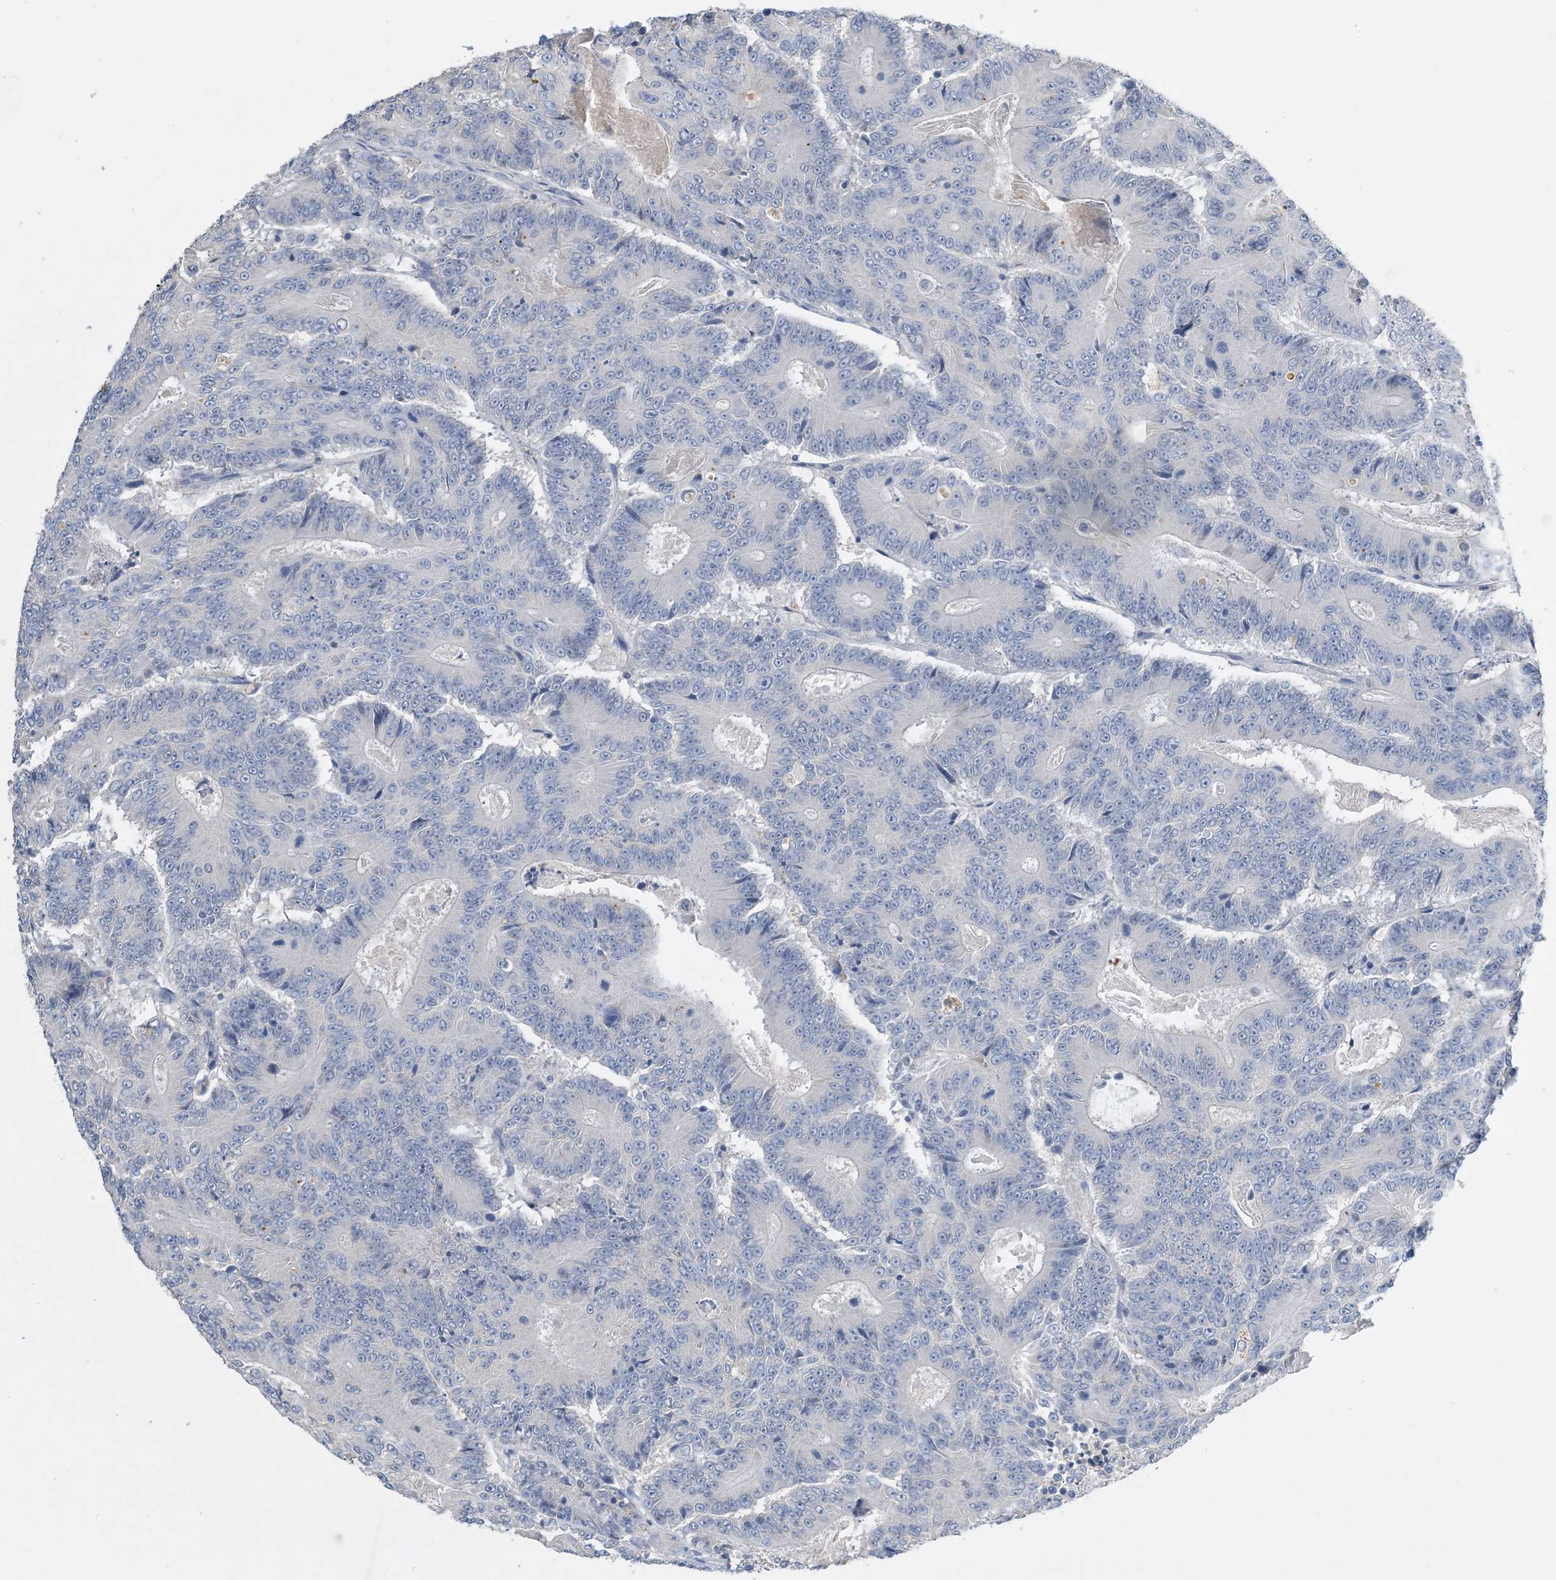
{"staining": {"intensity": "negative", "quantity": "none", "location": "none"}, "tissue": "colorectal cancer", "cell_type": "Tumor cells", "image_type": "cancer", "snomed": [{"axis": "morphology", "description": "Adenocarcinoma, NOS"}, {"axis": "topography", "description": "Colon"}], "caption": "An IHC photomicrograph of colorectal adenocarcinoma is shown. There is no staining in tumor cells of colorectal adenocarcinoma.", "gene": "KPRP", "patient": {"sex": "male", "age": 83}}